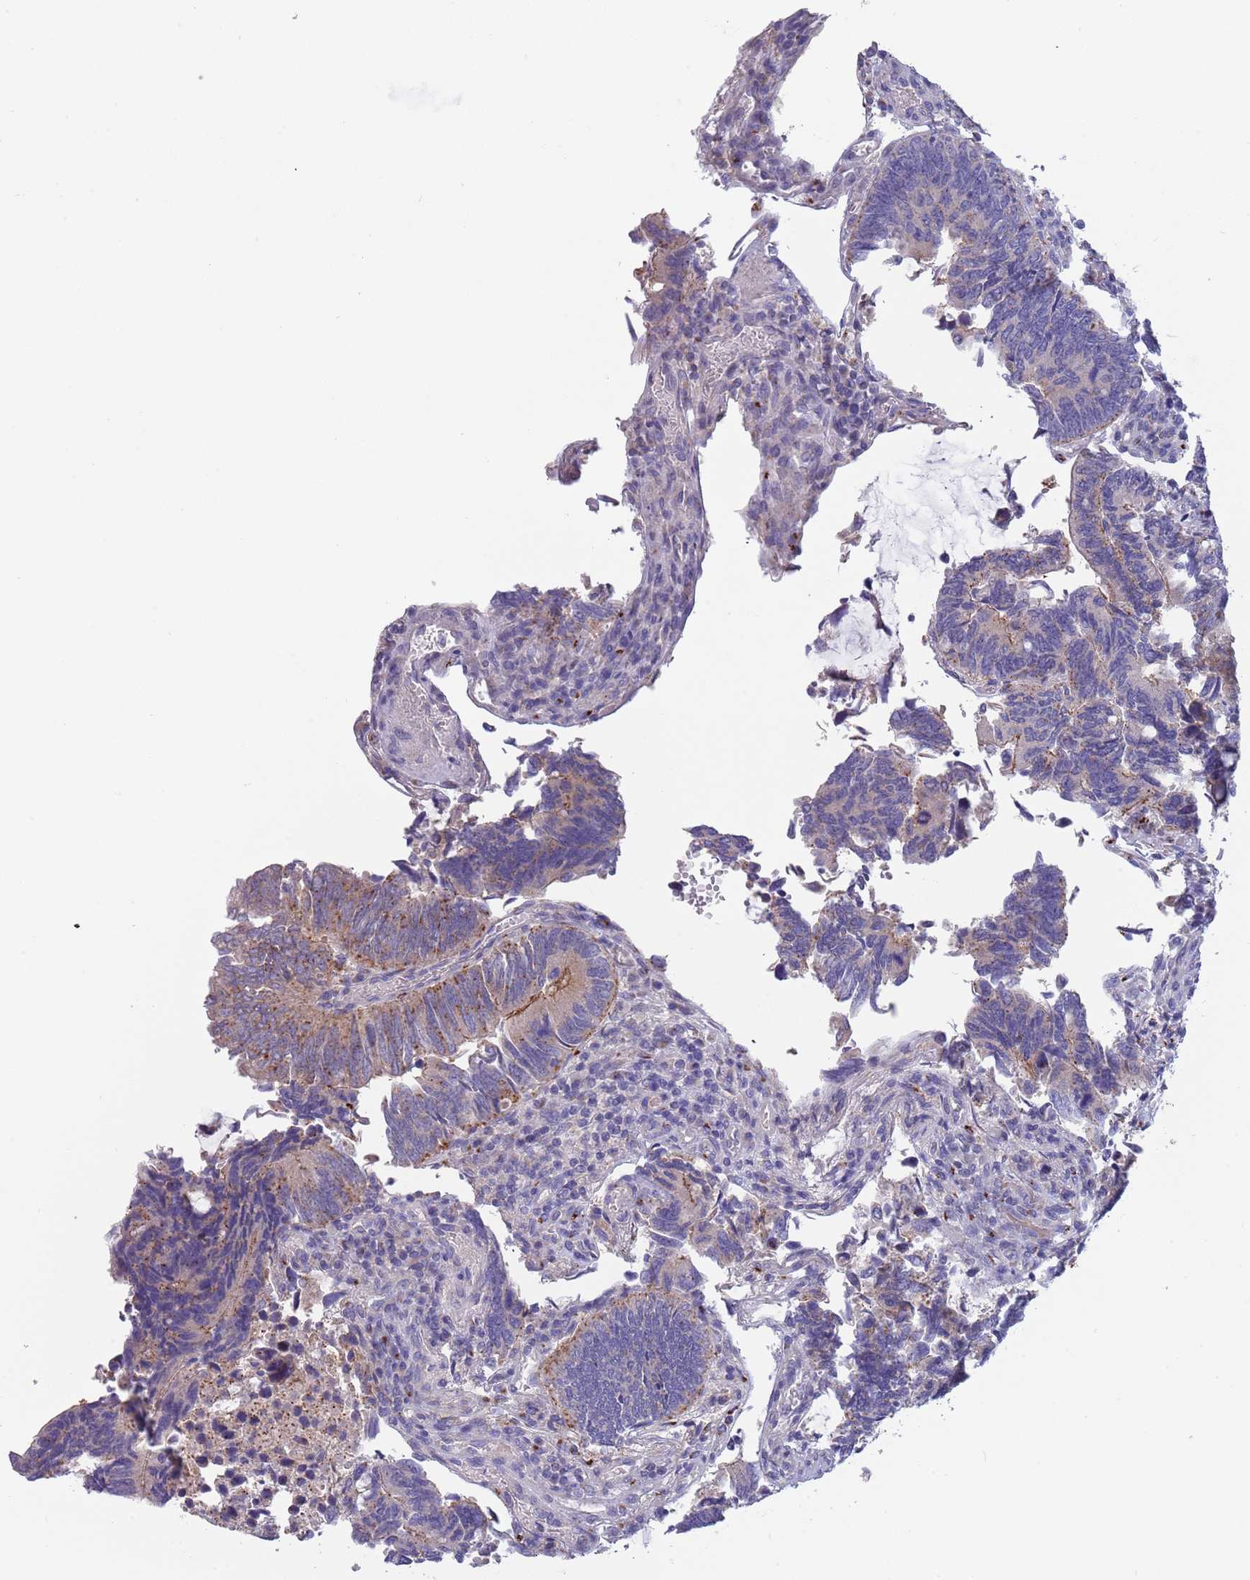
{"staining": {"intensity": "moderate", "quantity": "<25%", "location": "cytoplasmic/membranous"}, "tissue": "colorectal cancer", "cell_type": "Tumor cells", "image_type": "cancer", "snomed": [{"axis": "morphology", "description": "Adenocarcinoma, NOS"}, {"axis": "topography", "description": "Colon"}], "caption": "Colorectal cancer stained with a protein marker reveals moderate staining in tumor cells.", "gene": "MAN1C1", "patient": {"sex": "male", "age": 87}}